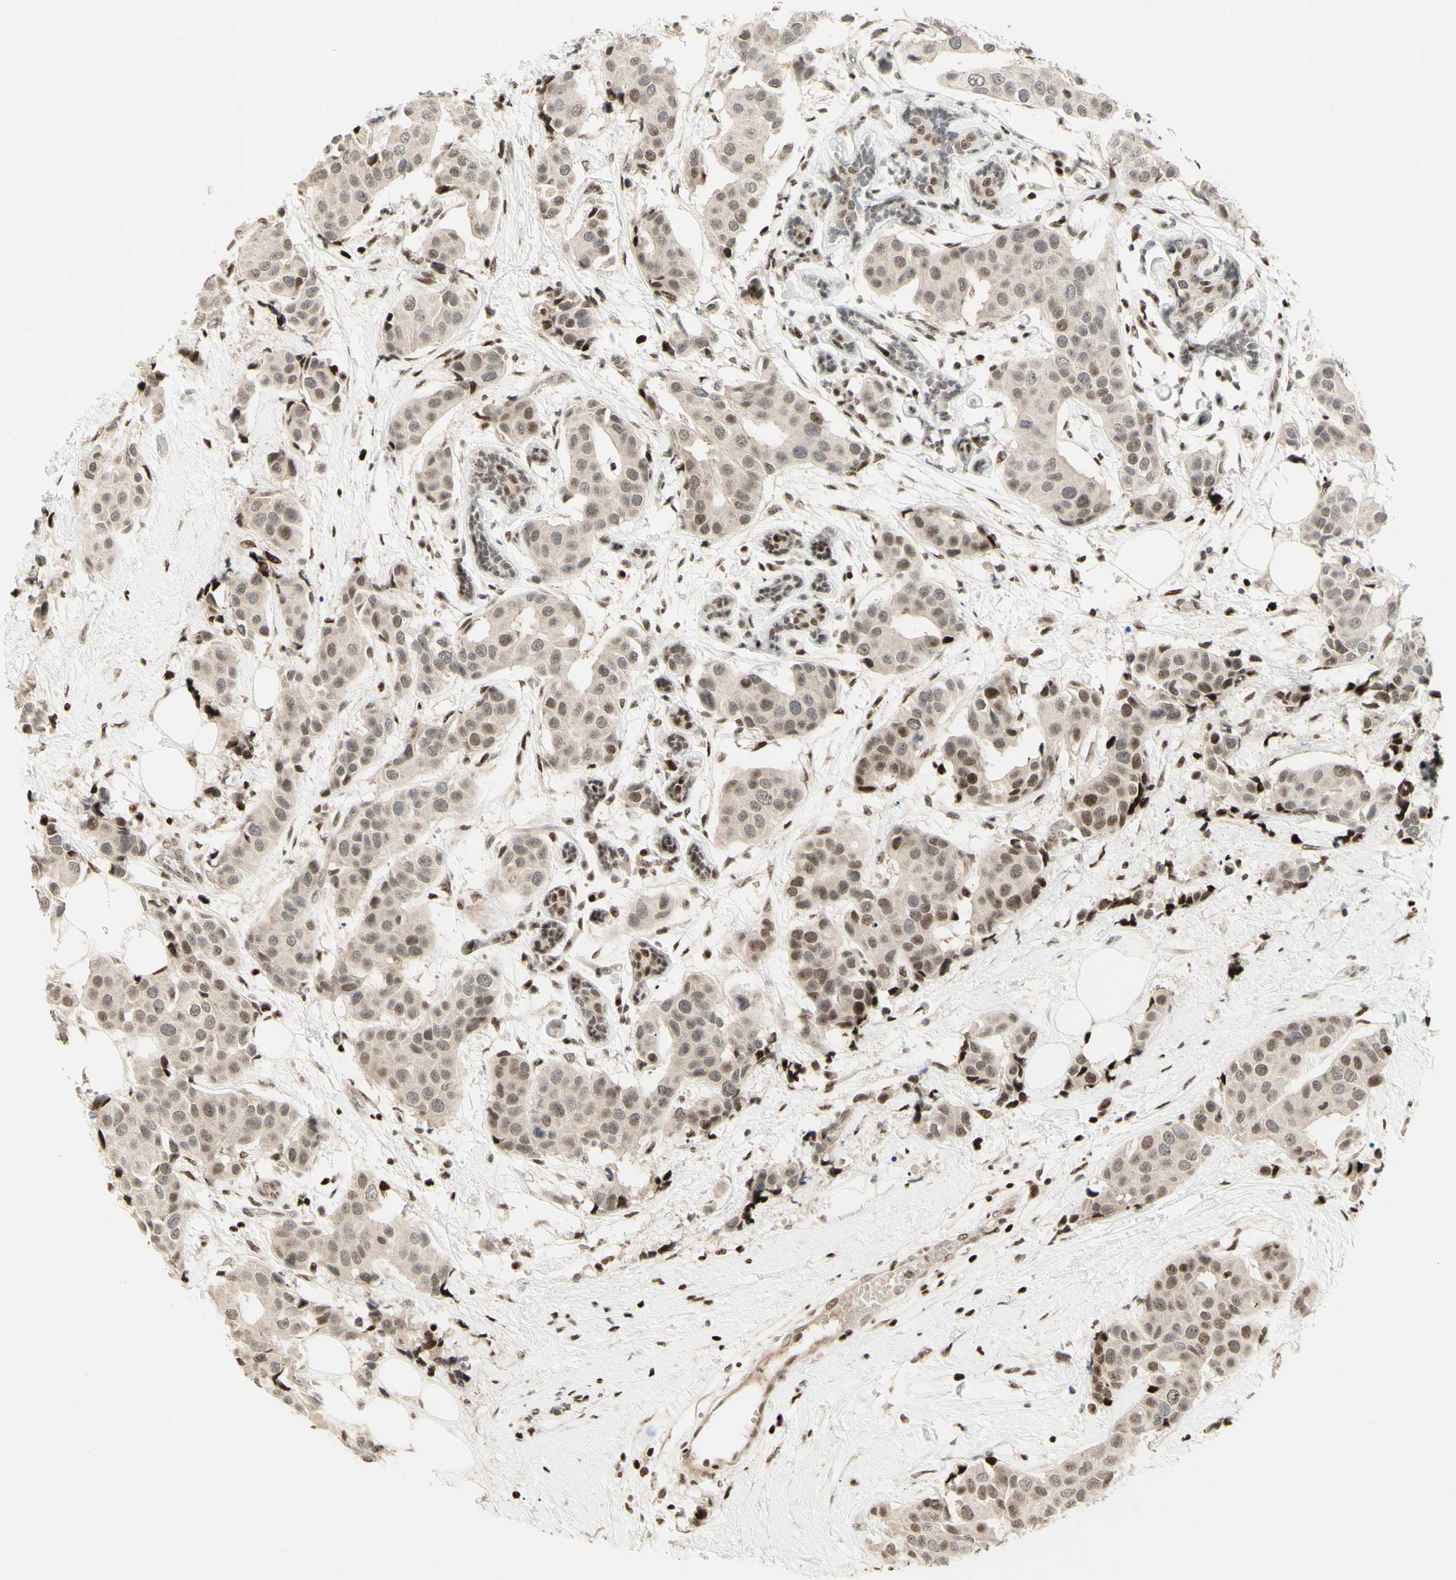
{"staining": {"intensity": "weak", "quantity": ">75%", "location": "cytoplasmic/membranous,nuclear"}, "tissue": "breast cancer", "cell_type": "Tumor cells", "image_type": "cancer", "snomed": [{"axis": "morphology", "description": "Normal tissue, NOS"}, {"axis": "morphology", "description": "Duct carcinoma"}, {"axis": "topography", "description": "Breast"}], "caption": "Immunohistochemical staining of human breast cancer demonstrates low levels of weak cytoplasmic/membranous and nuclear protein positivity in approximately >75% of tumor cells. (DAB (3,3'-diaminobenzidine) IHC with brightfield microscopy, high magnification).", "gene": "CDKL5", "patient": {"sex": "female", "age": 39}}